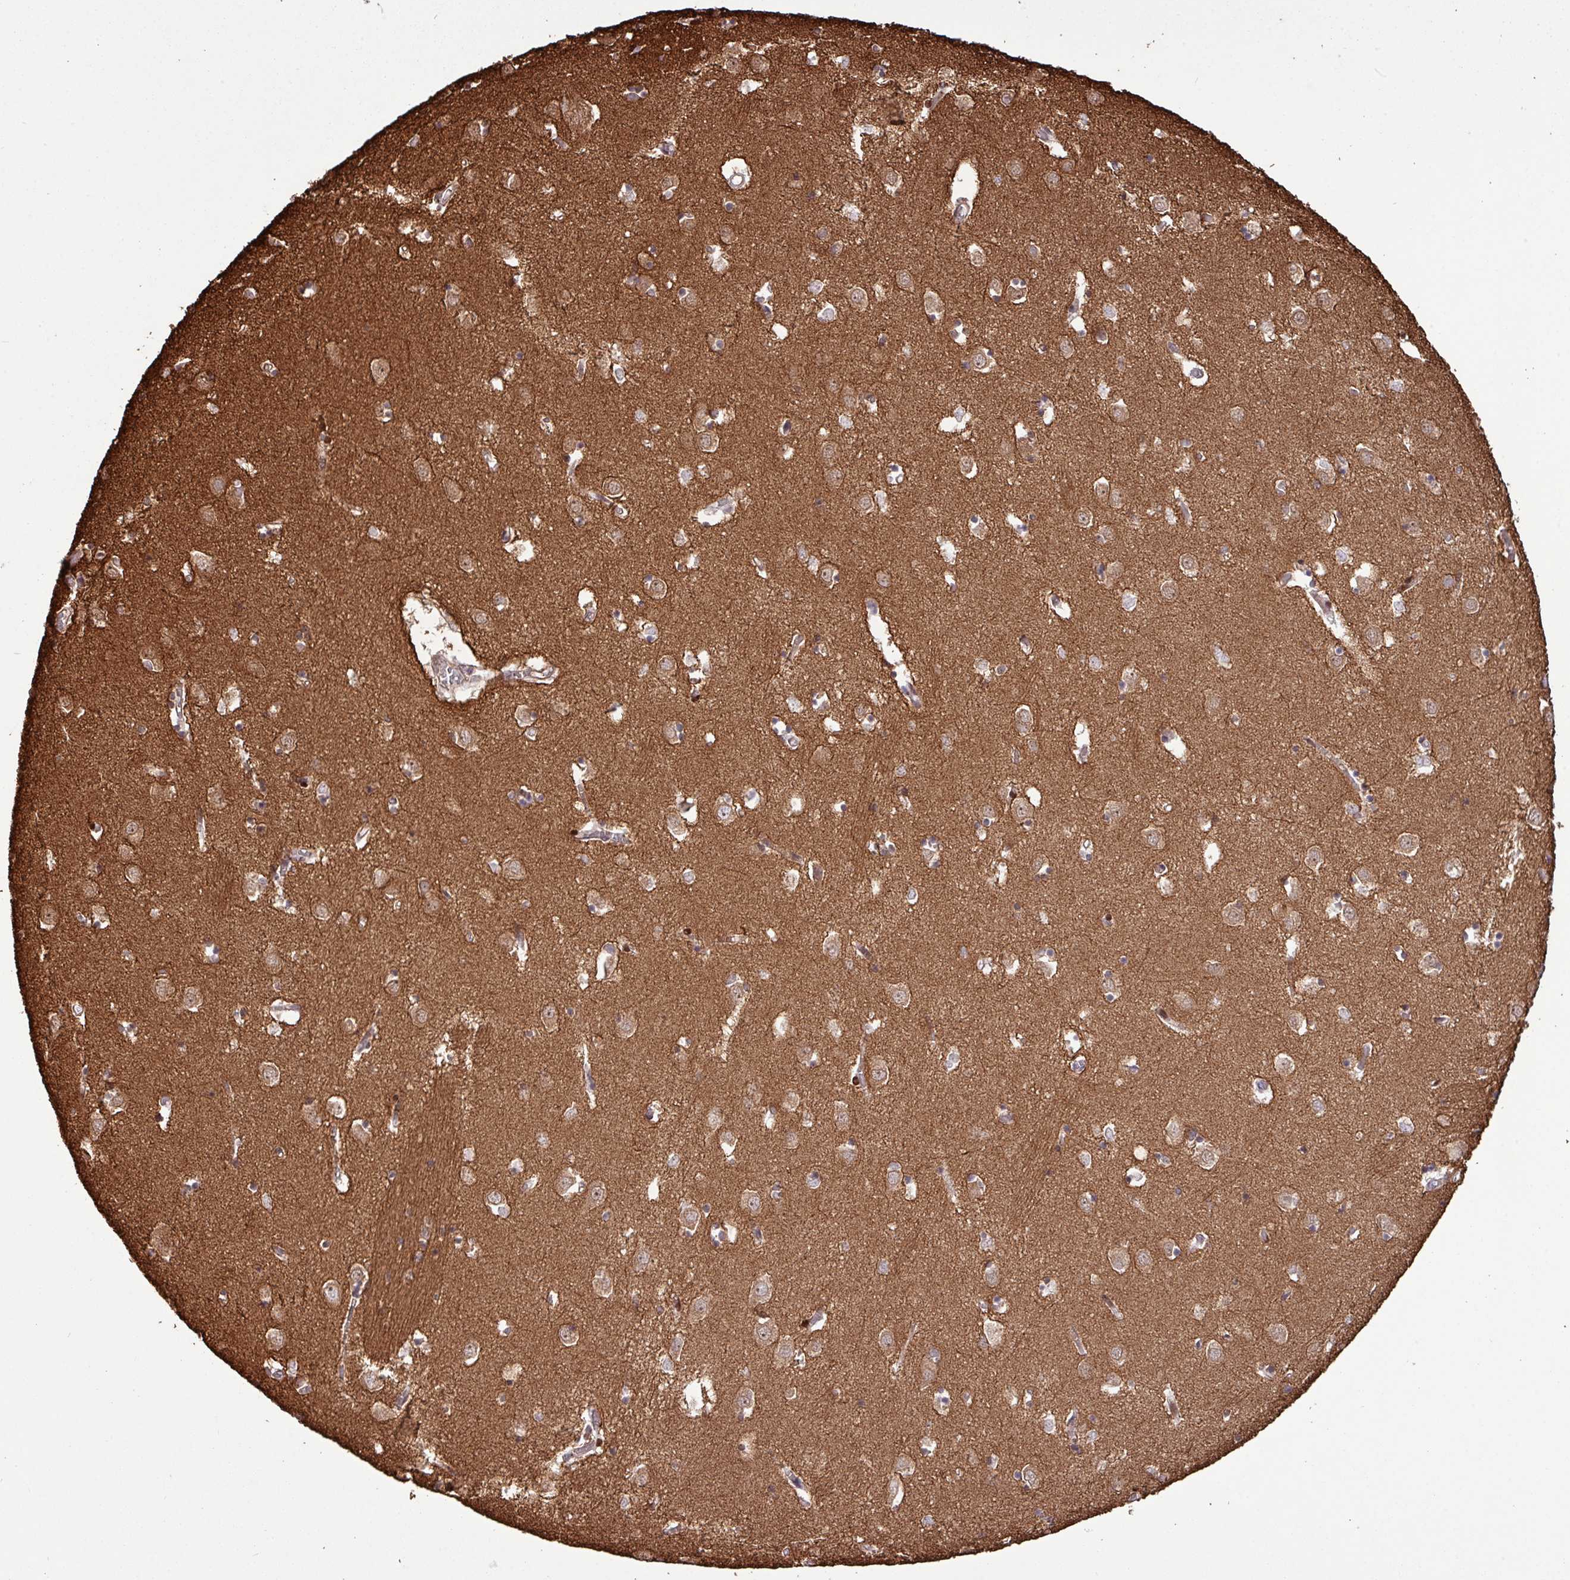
{"staining": {"intensity": "moderate", "quantity": "25%-75%", "location": "cytoplasmic/membranous"}, "tissue": "caudate", "cell_type": "Glial cells", "image_type": "normal", "snomed": [{"axis": "morphology", "description": "Normal tissue, NOS"}, {"axis": "topography", "description": "Lateral ventricle wall"}], "caption": "About 25%-75% of glial cells in unremarkable human caudate show moderate cytoplasmic/membranous protein staining as visualized by brown immunohistochemical staining.", "gene": "ZNF300", "patient": {"sex": "male", "age": 70}}